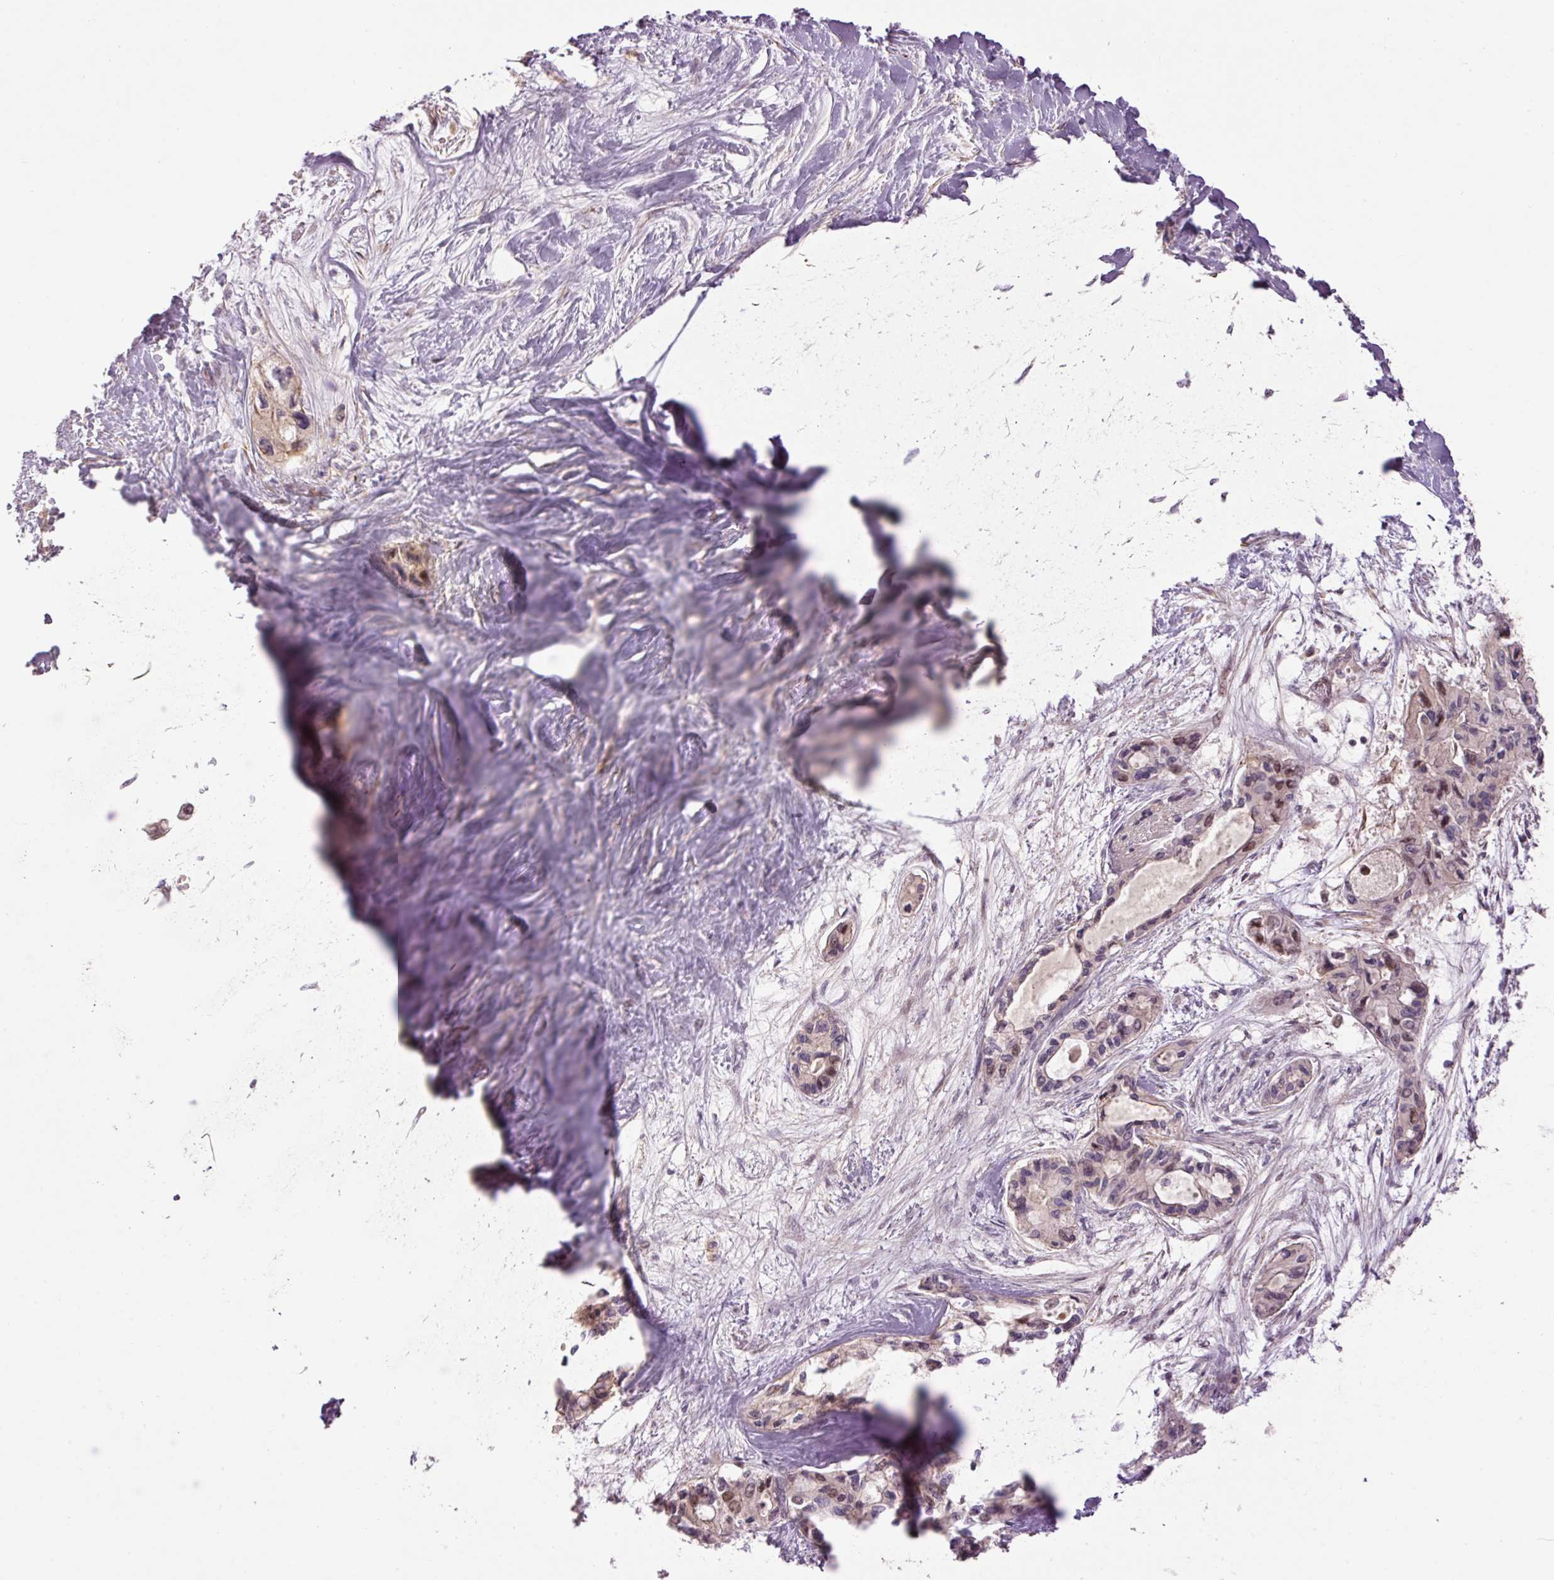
{"staining": {"intensity": "moderate", "quantity": "<25%", "location": "nuclear"}, "tissue": "pancreatic cancer", "cell_type": "Tumor cells", "image_type": "cancer", "snomed": [{"axis": "morphology", "description": "Adenocarcinoma, NOS"}, {"axis": "topography", "description": "Pancreas"}], "caption": "Adenocarcinoma (pancreatic) tissue reveals moderate nuclear expression in about <25% of tumor cells, visualized by immunohistochemistry. Immunohistochemistry (ihc) stains the protein of interest in brown and the nuclei are stained blue.", "gene": "SLC29A3", "patient": {"sex": "female", "age": 50}}